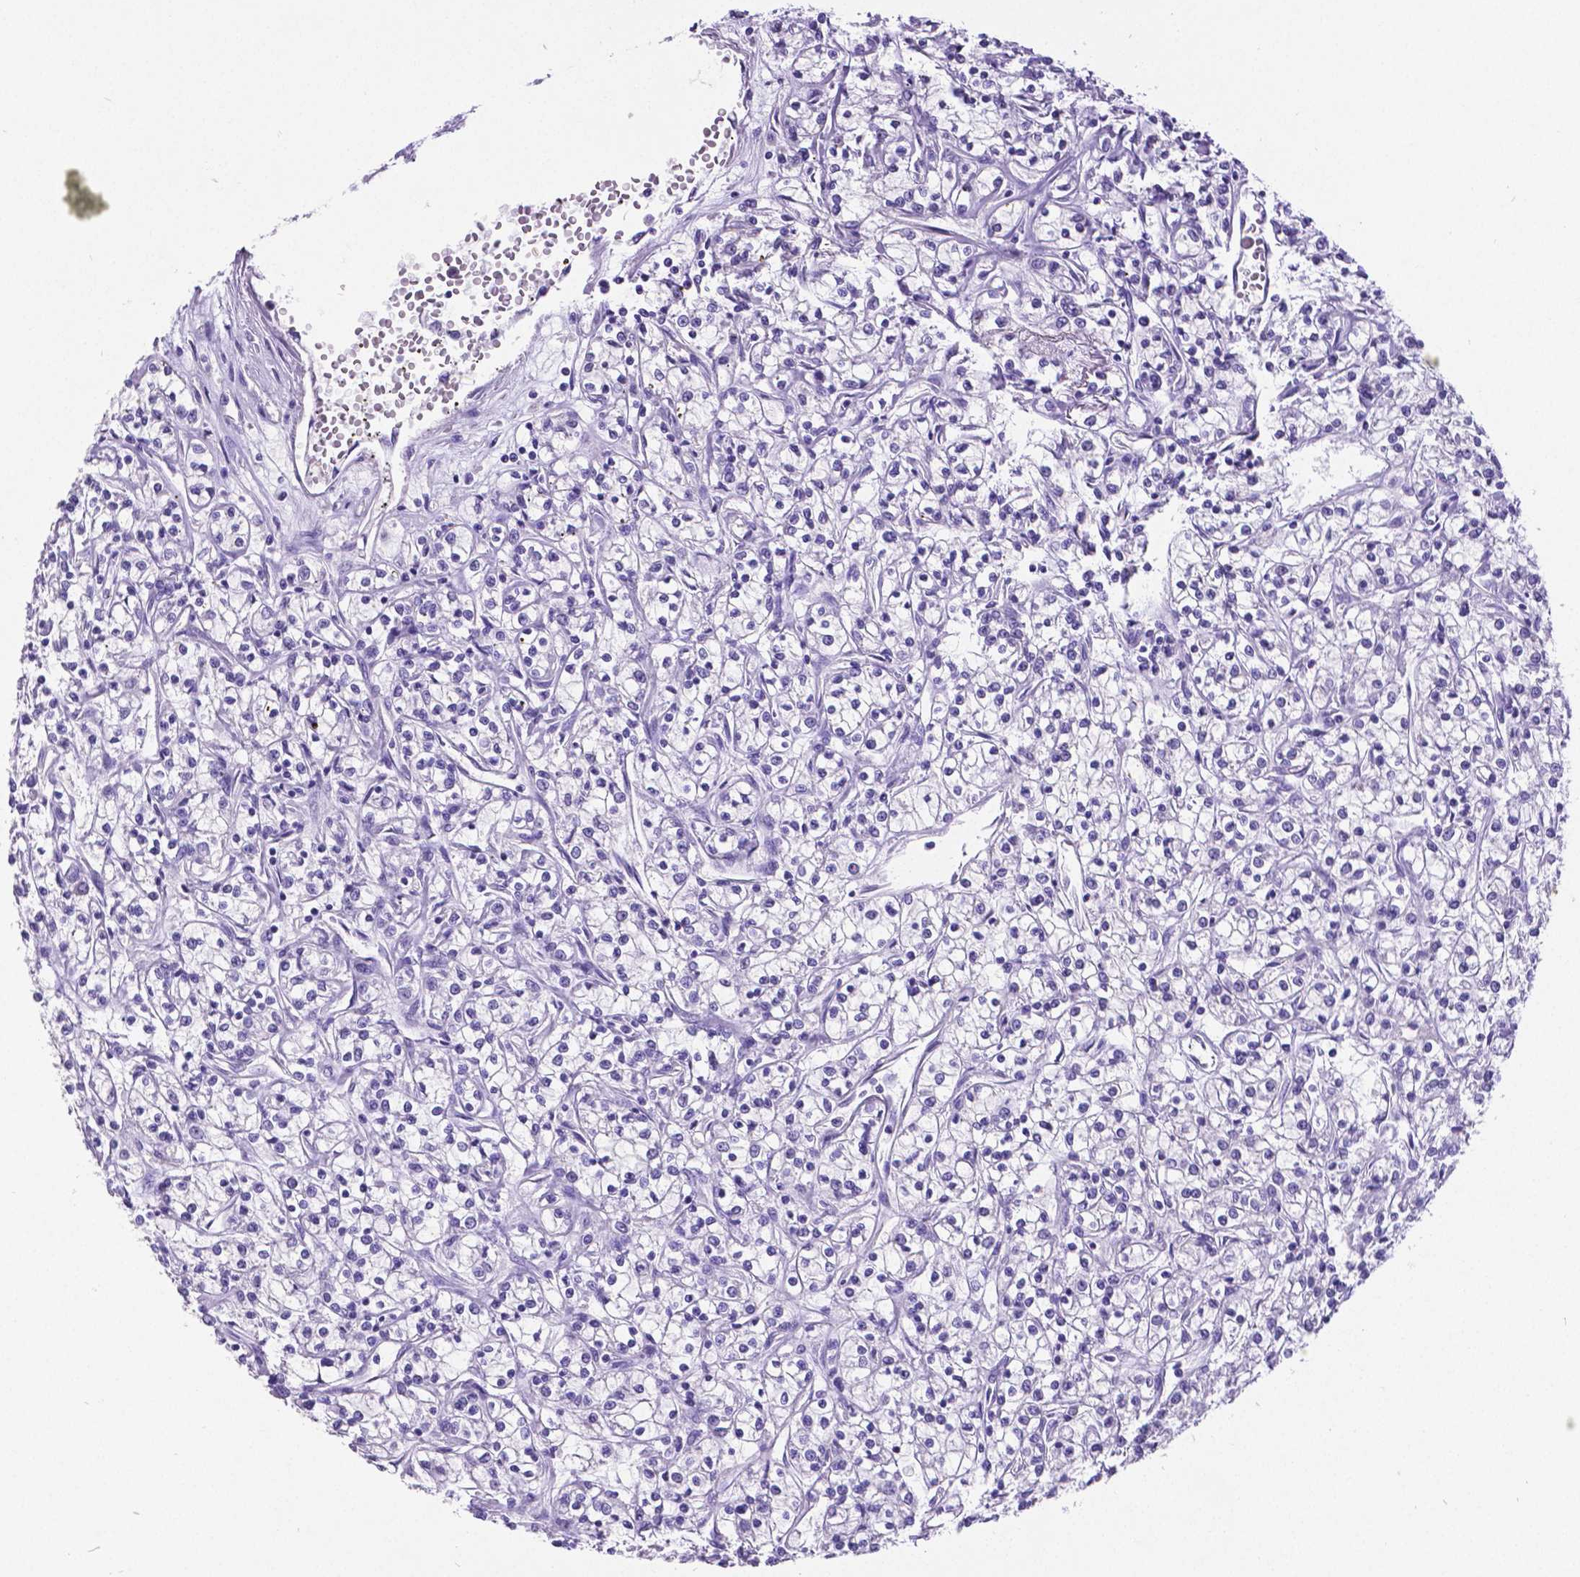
{"staining": {"intensity": "negative", "quantity": "none", "location": "none"}, "tissue": "renal cancer", "cell_type": "Tumor cells", "image_type": "cancer", "snomed": [{"axis": "morphology", "description": "Adenocarcinoma, NOS"}, {"axis": "topography", "description": "Kidney"}], "caption": "There is no significant positivity in tumor cells of adenocarcinoma (renal).", "gene": "SATB2", "patient": {"sex": "female", "age": 59}}